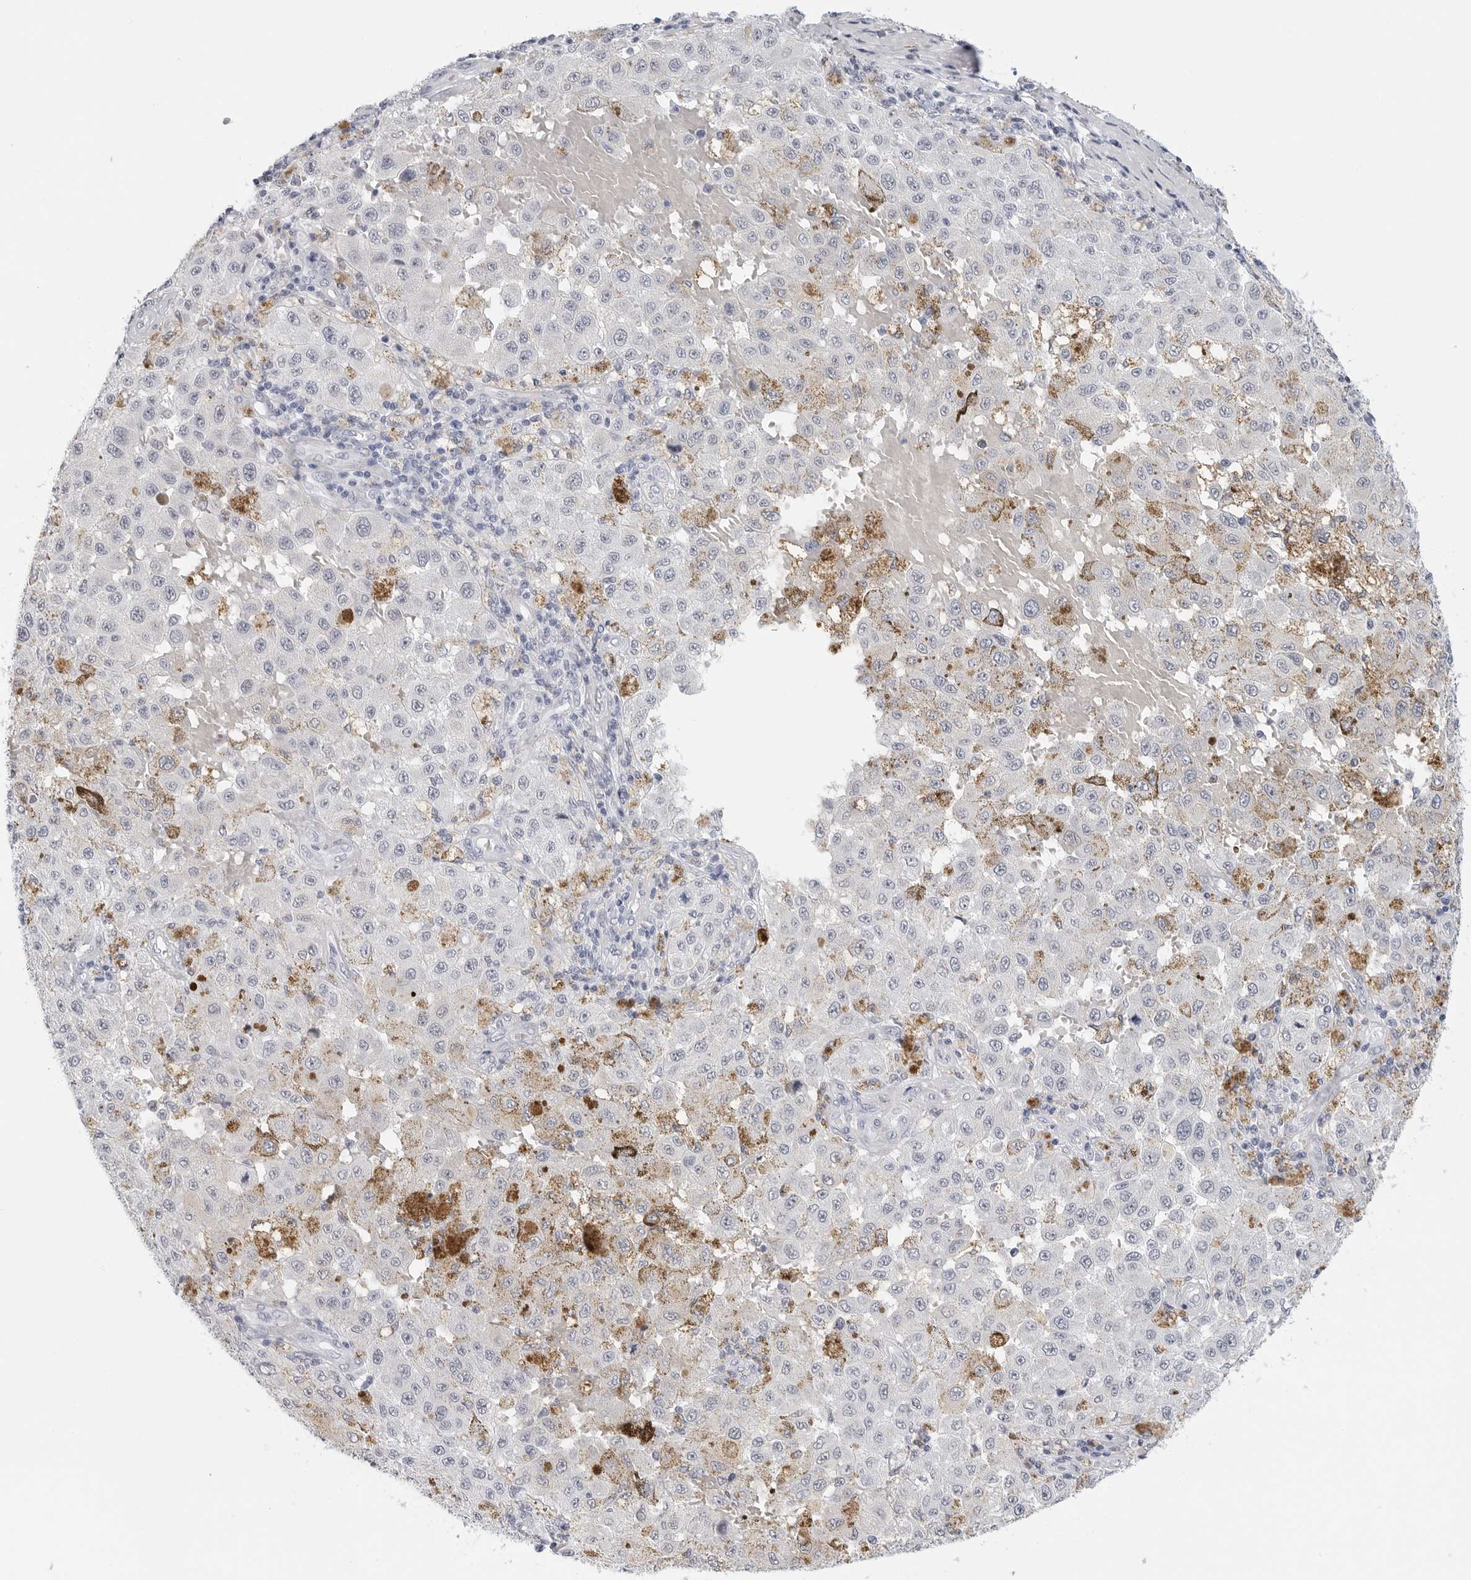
{"staining": {"intensity": "negative", "quantity": "none", "location": "none"}, "tissue": "melanoma", "cell_type": "Tumor cells", "image_type": "cancer", "snomed": [{"axis": "morphology", "description": "Malignant melanoma, NOS"}, {"axis": "topography", "description": "Skin"}], "caption": "The immunohistochemistry photomicrograph has no significant positivity in tumor cells of melanoma tissue.", "gene": "HSPB7", "patient": {"sex": "female", "age": 64}}